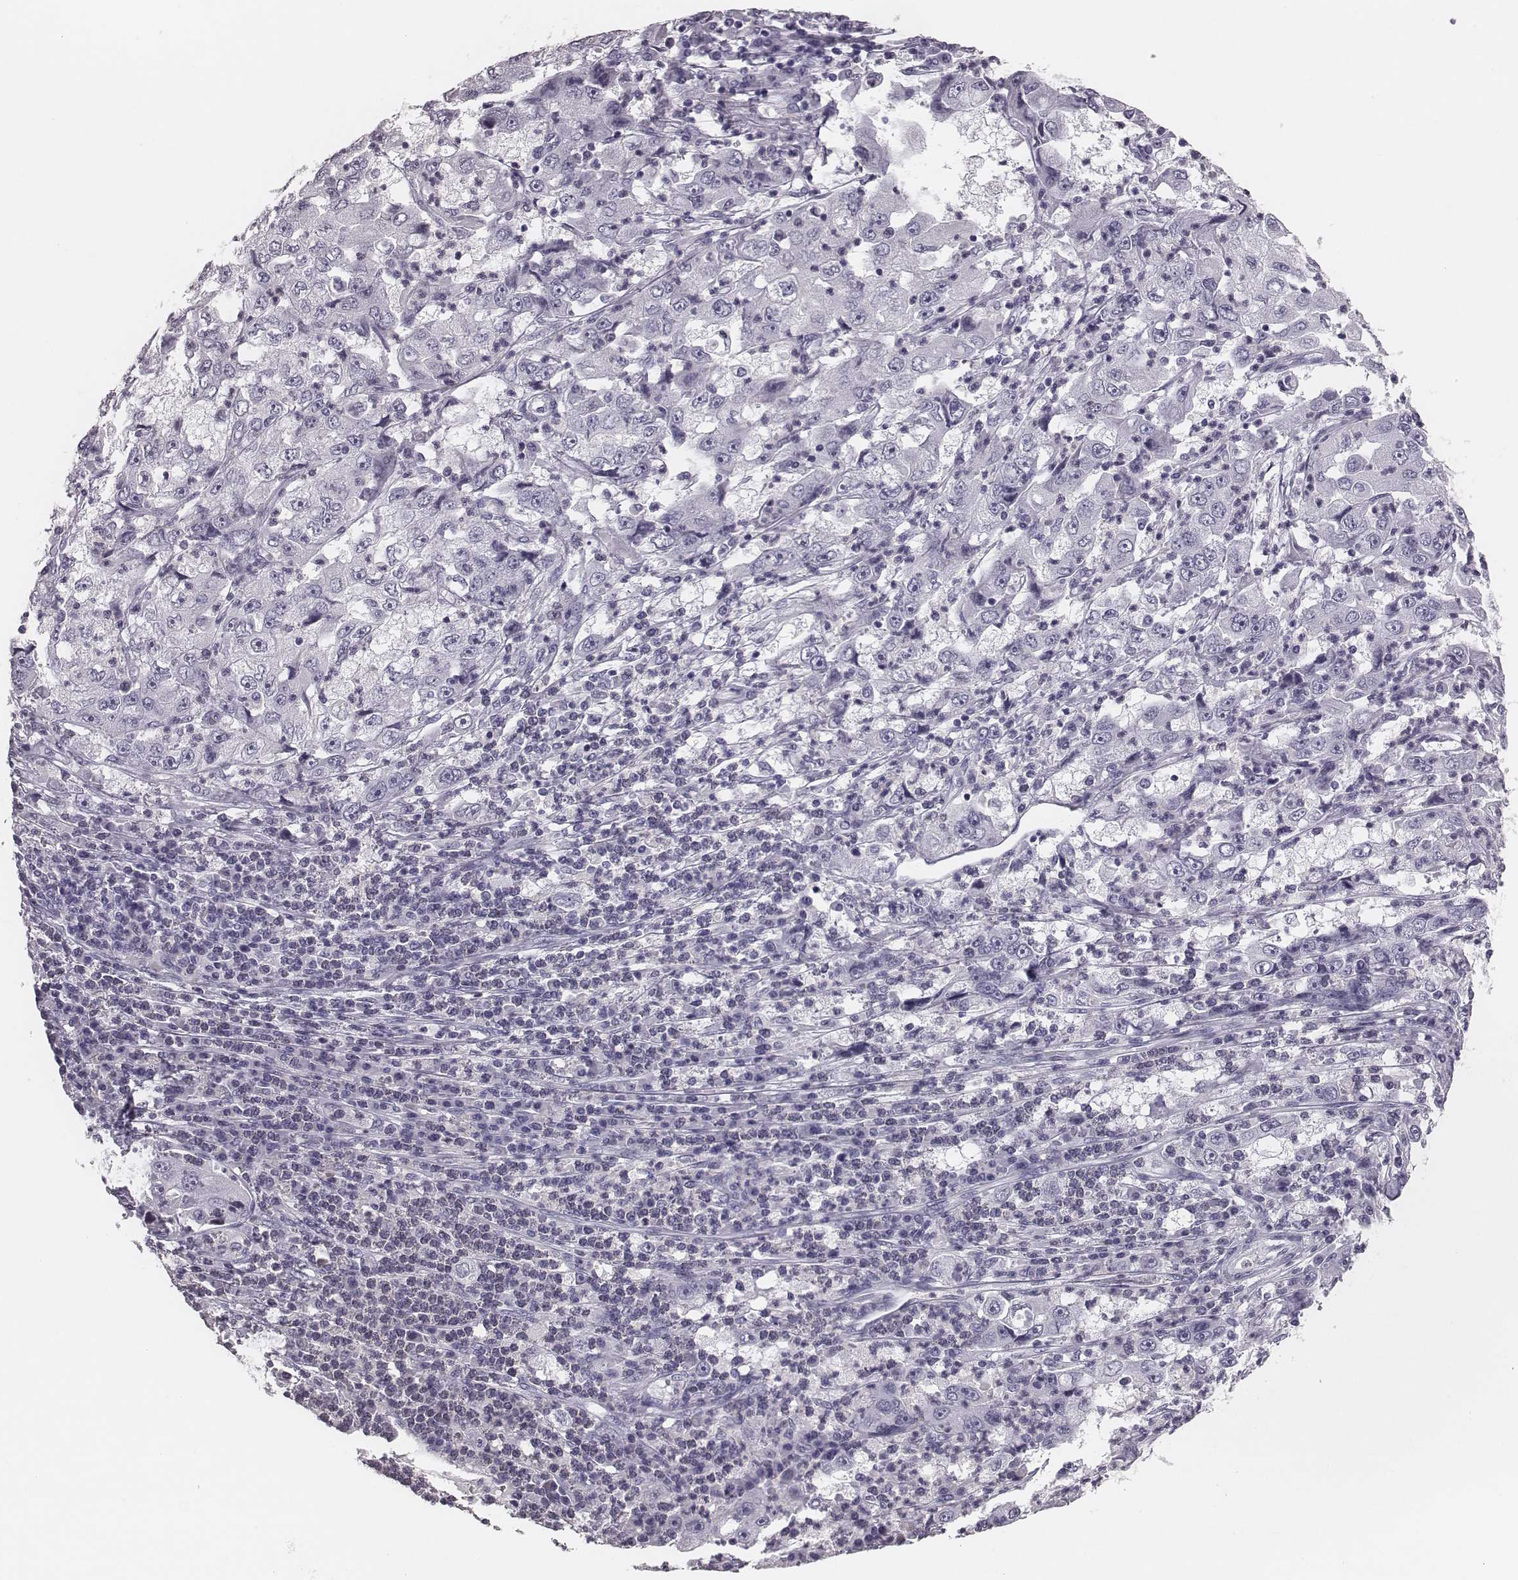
{"staining": {"intensity": "negative", "quantity": "none", "location": "none"}, "tissue": "cervical cancer", "cell_type": "Tumor cells", "image_type": "cancer", "snomed": [{"axis": "morphology", "description": "Squamous cell carcinoma, NOS"}, {"axis": "topography", "description": "Cervix"}], "caption": "A photomicrograph of human cervical cancer (squamous cell carcinoma) is negative for staining in tumor cells.", "gene": "CSH1", "patient": {"sex": "female", "age": 36}}